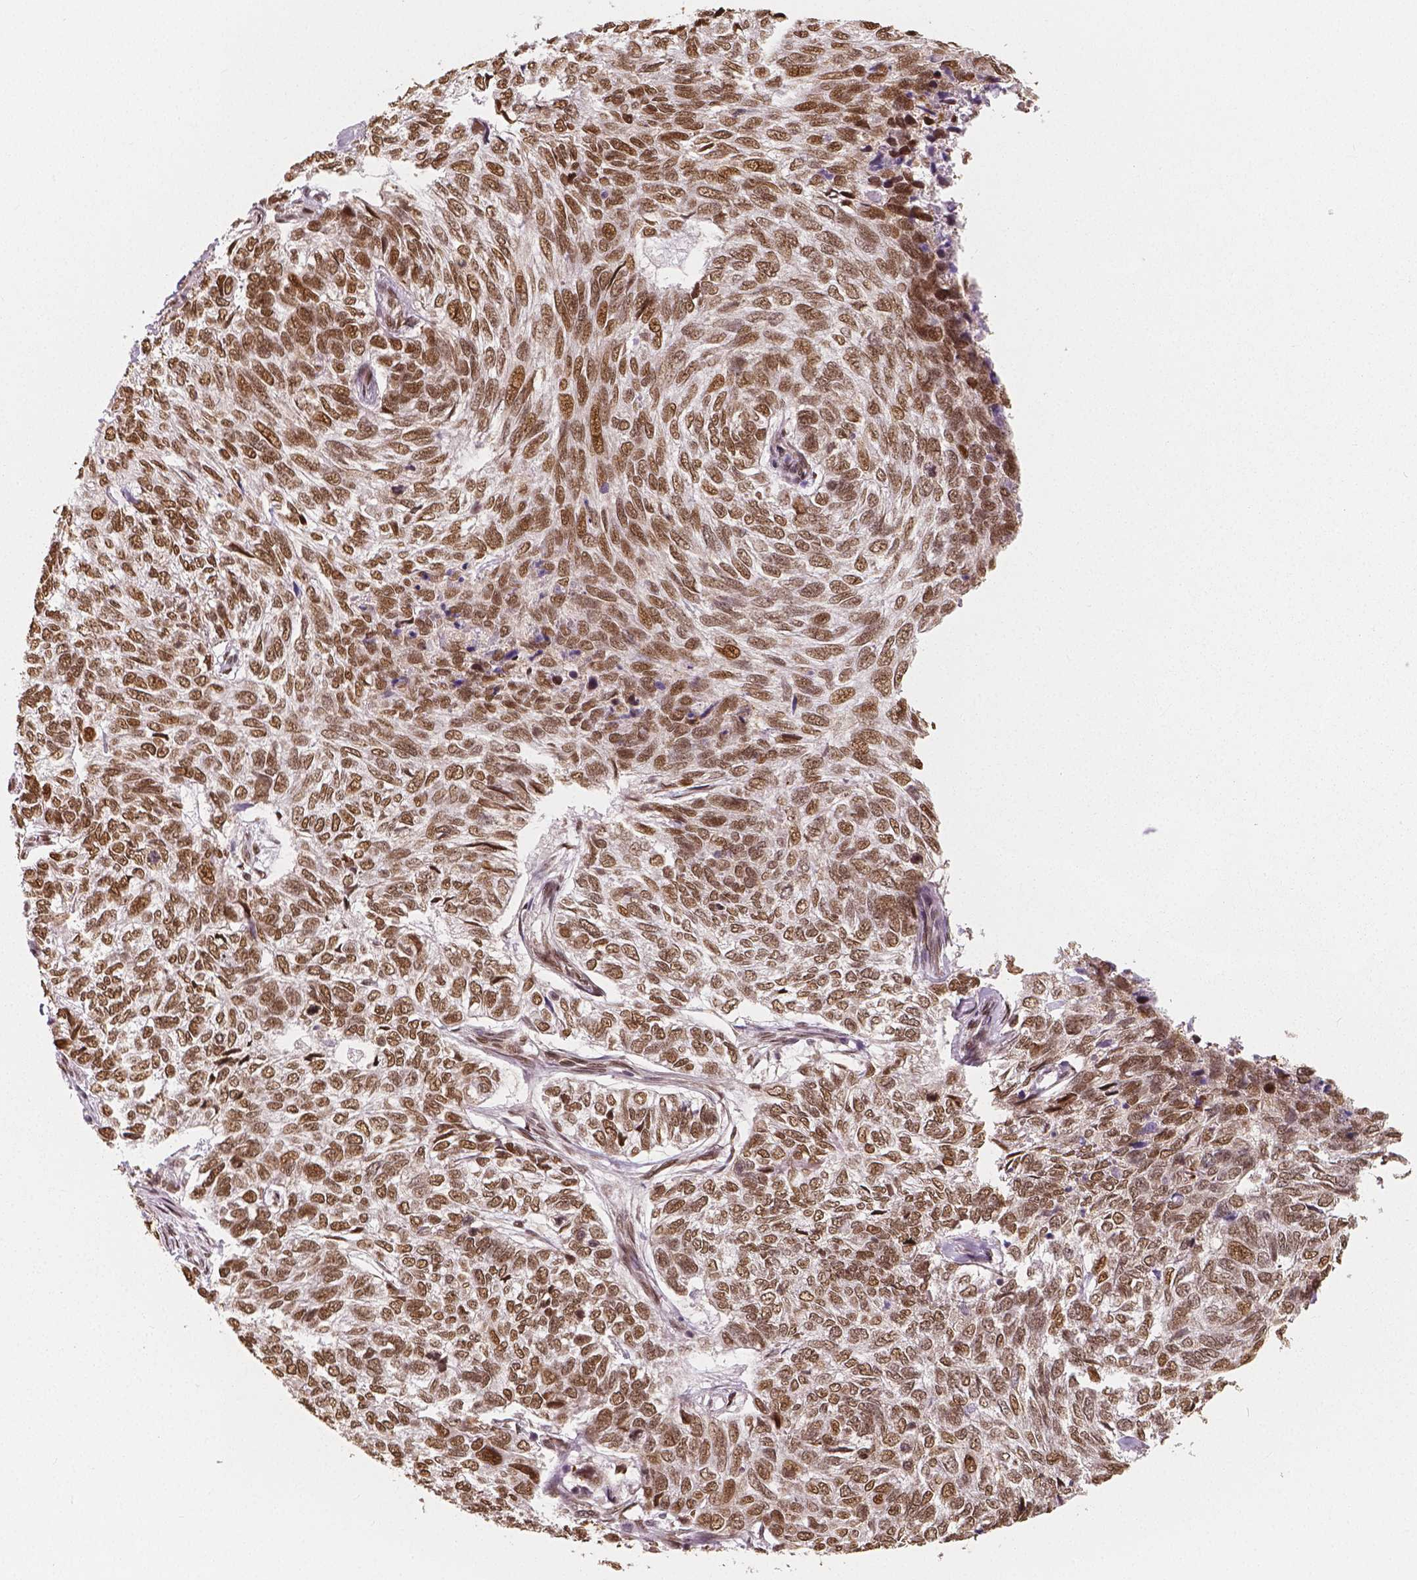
{"staining": {"intensity": "moderate", "quantity": ">75%", "location": "nuclear"}, "tissue": "skin cancer", "cell_type": "Tumor cells", "image_type": "cancer", "snomed": [{"axis": "morphology", "description": "Basal cell carcinoma"}, {"axis": "topography", "description": "Skin"}], "caption": "IHC histopathology image of human skin cancer stained for a protein (brown), which demonstrates medium levels of moderate nuclear positivity in about >75% of tumor cells.", "gene": "NUCKS1", "patient": {"sex": "female", "age": 65}}